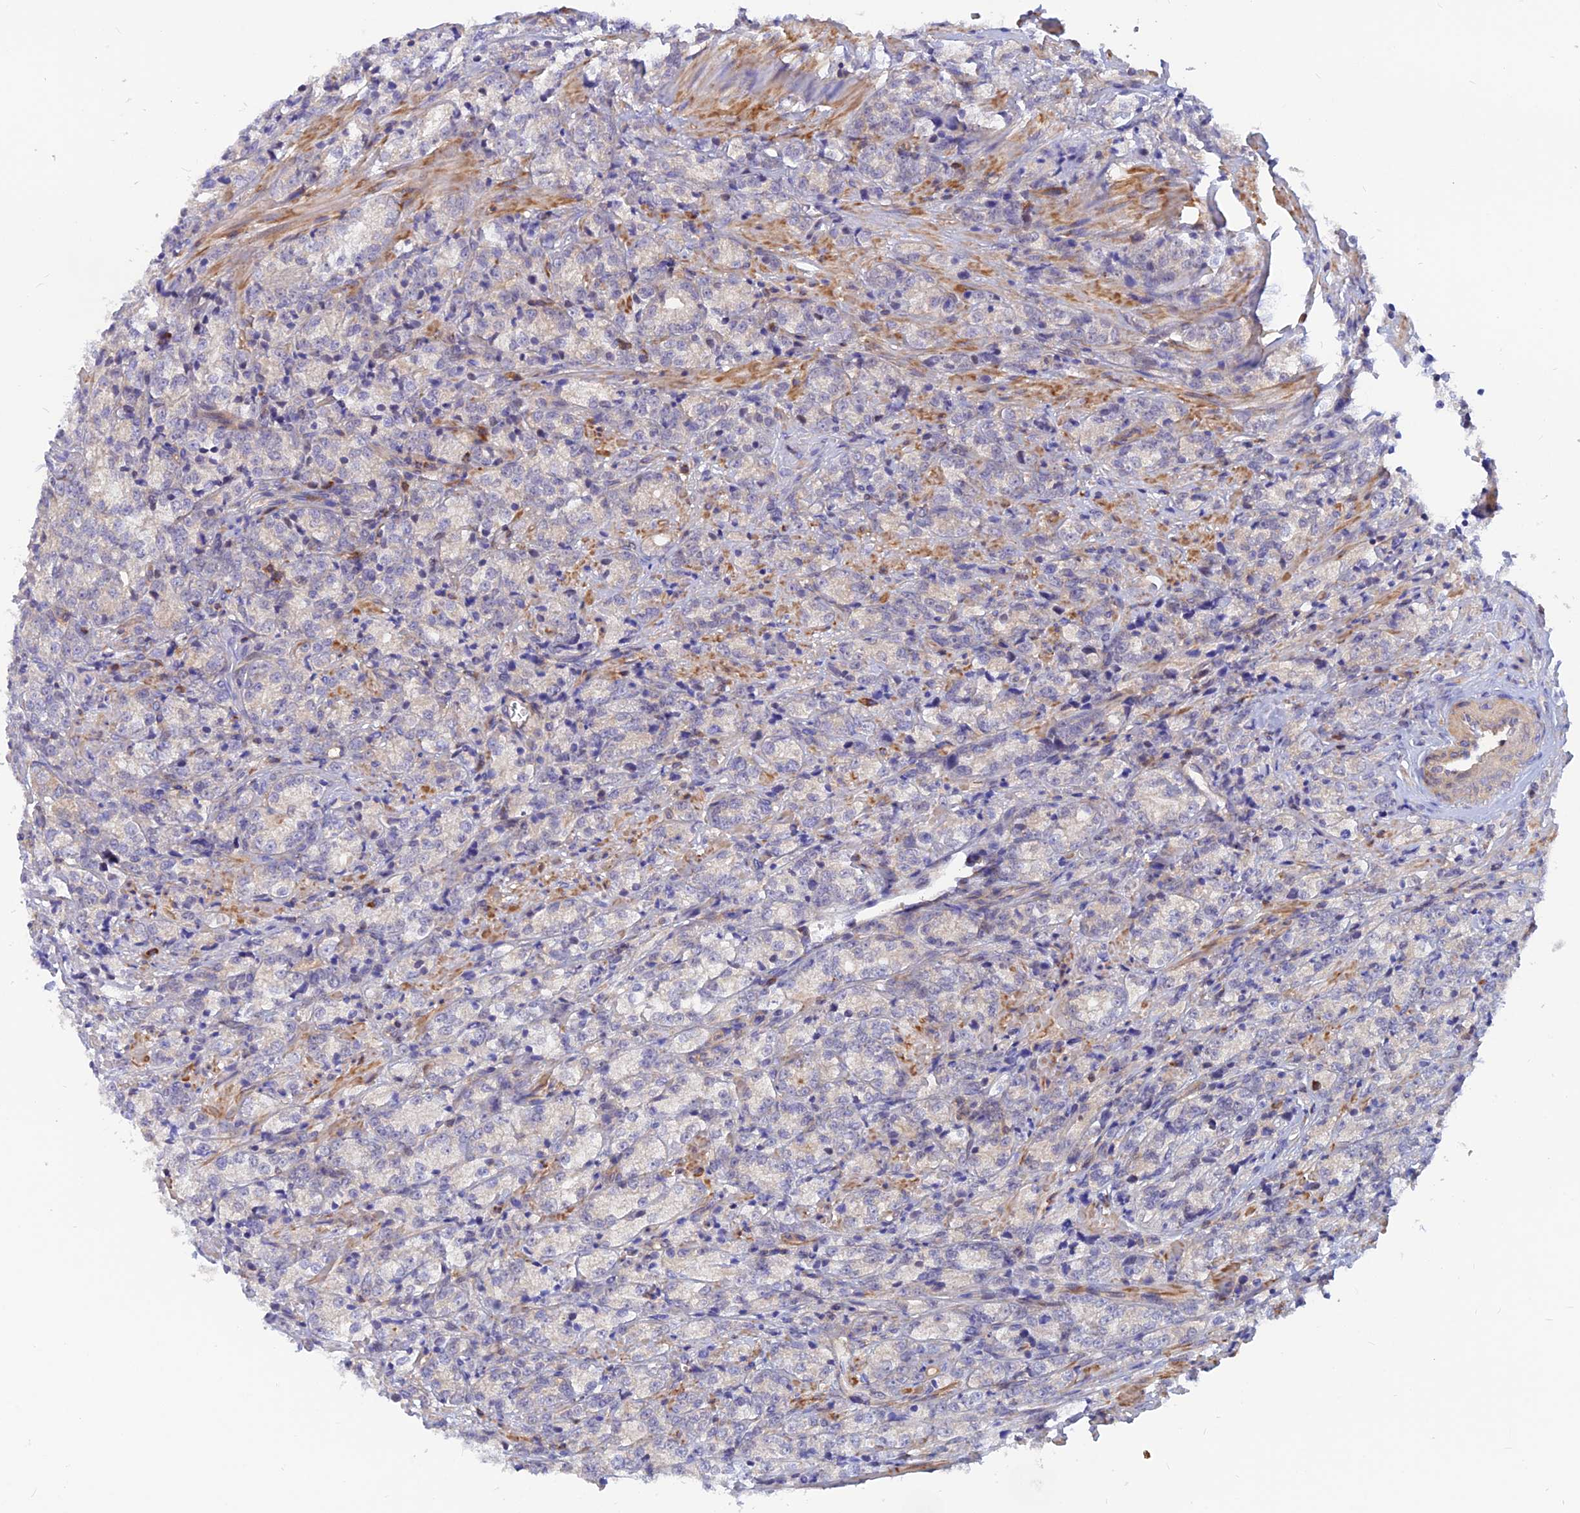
{"staining": {"intensity": "weak", "quantity": "<25%", "location": "cytoplasmic/membranous"}, "tissue": "prostate cancer", "cell_type": "Tumor cells", "image_type": "cancer", "snomed": [{"axis": "morphology", "description": "Adenocarcinoma, High grade"}, {"axis": "topography", "description": "Prostate"}], "caption": "Protein analysis of prostate cancer shows no significant positivity in tumor cells.", "gene": "DNAJC16", "patient": {"sex": "male", "age": 69}}